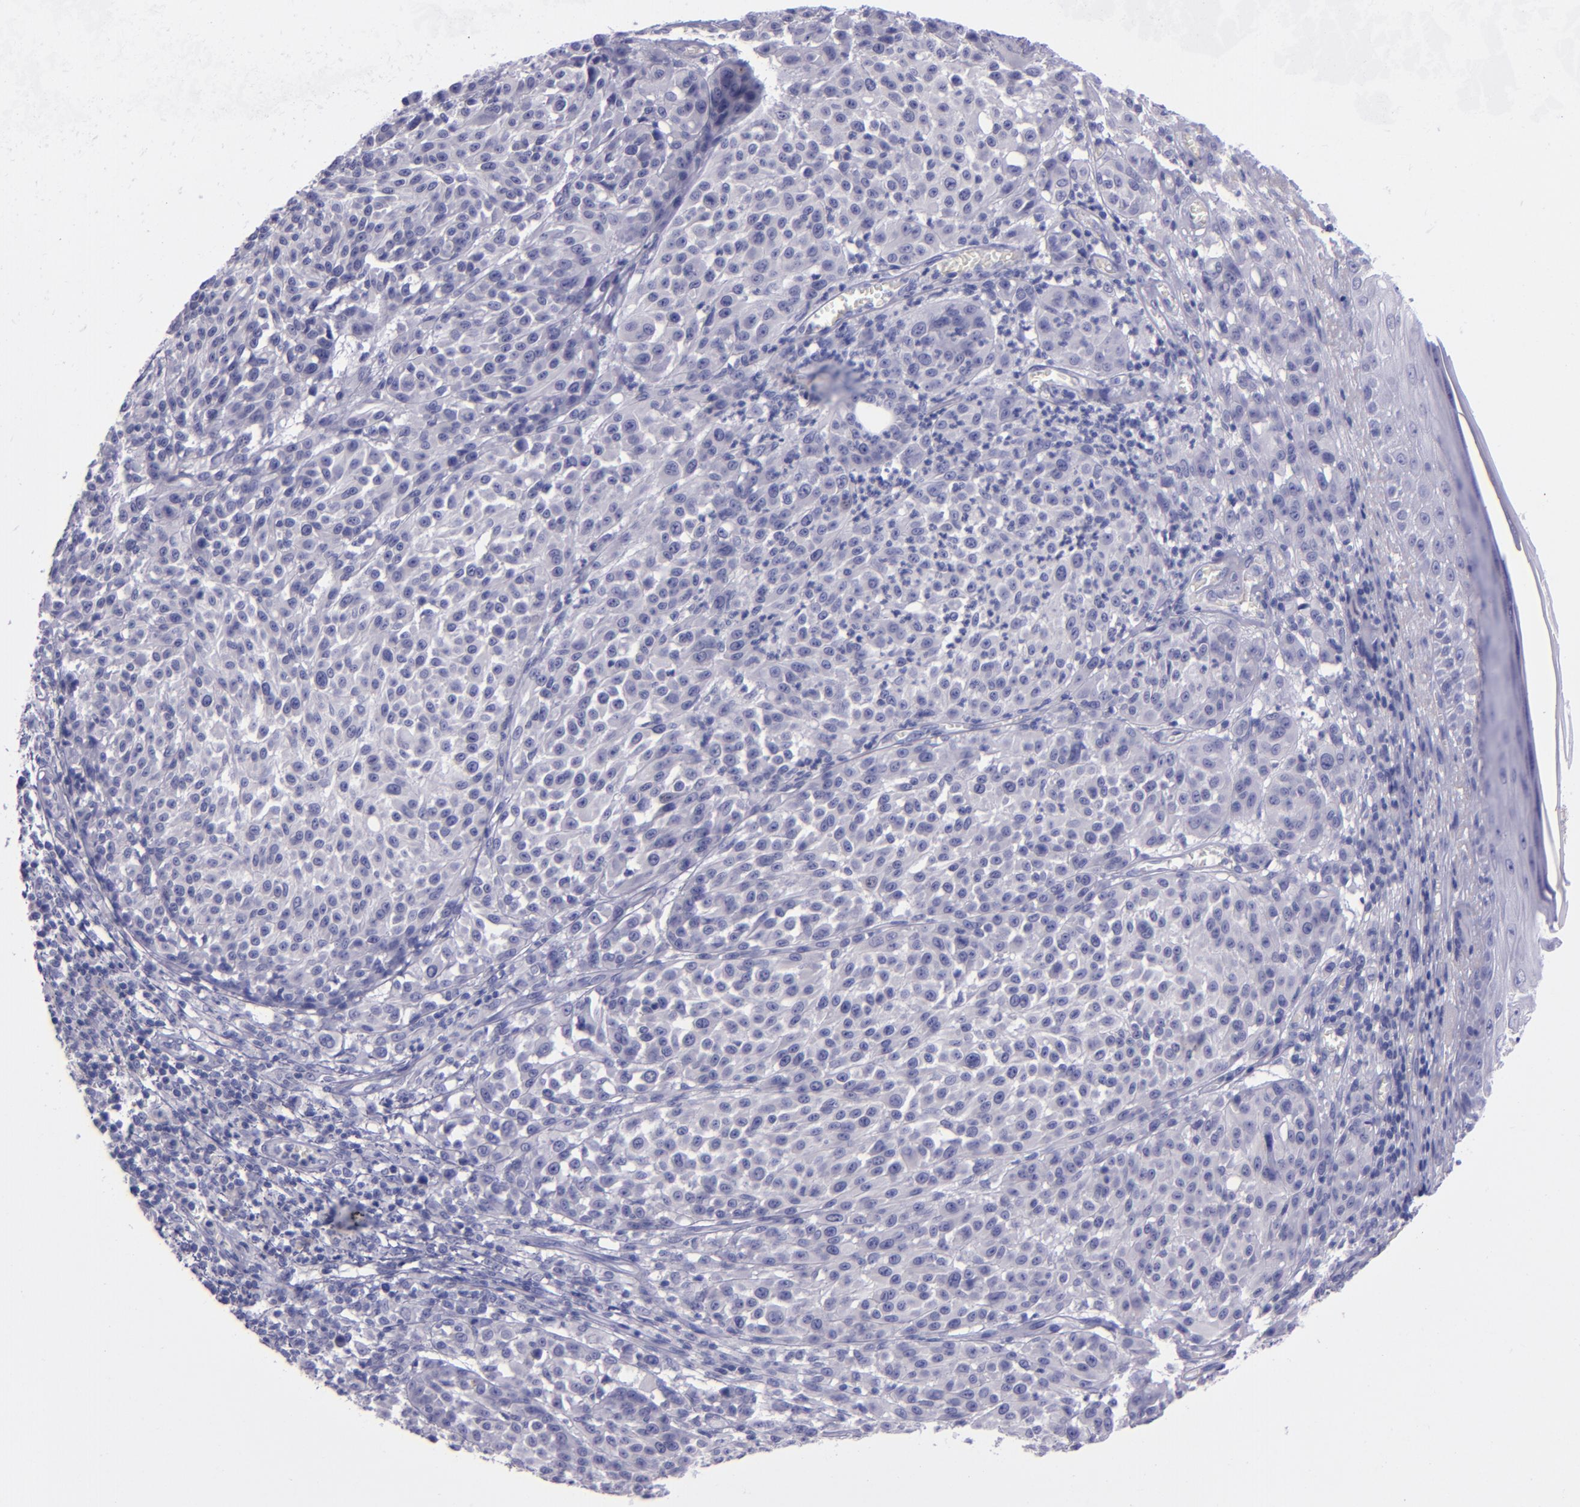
{"staining": {"intensity": "negative", "quantity": "none", "location": "none"}, "tissue": "melanoma", "cell_type": "Tumor cells", "image_type": "cancer", "snomed": [{"axis": "morphology", "description": "Malignant melanoma, NOS"}, {"axis": "topography", "description": "Skin"}], "caption": "Tumor cells show no significant positivity in malignant melanoma.", "gene": "TNNT3", "patient": {"sex": "female", "age": 49}}